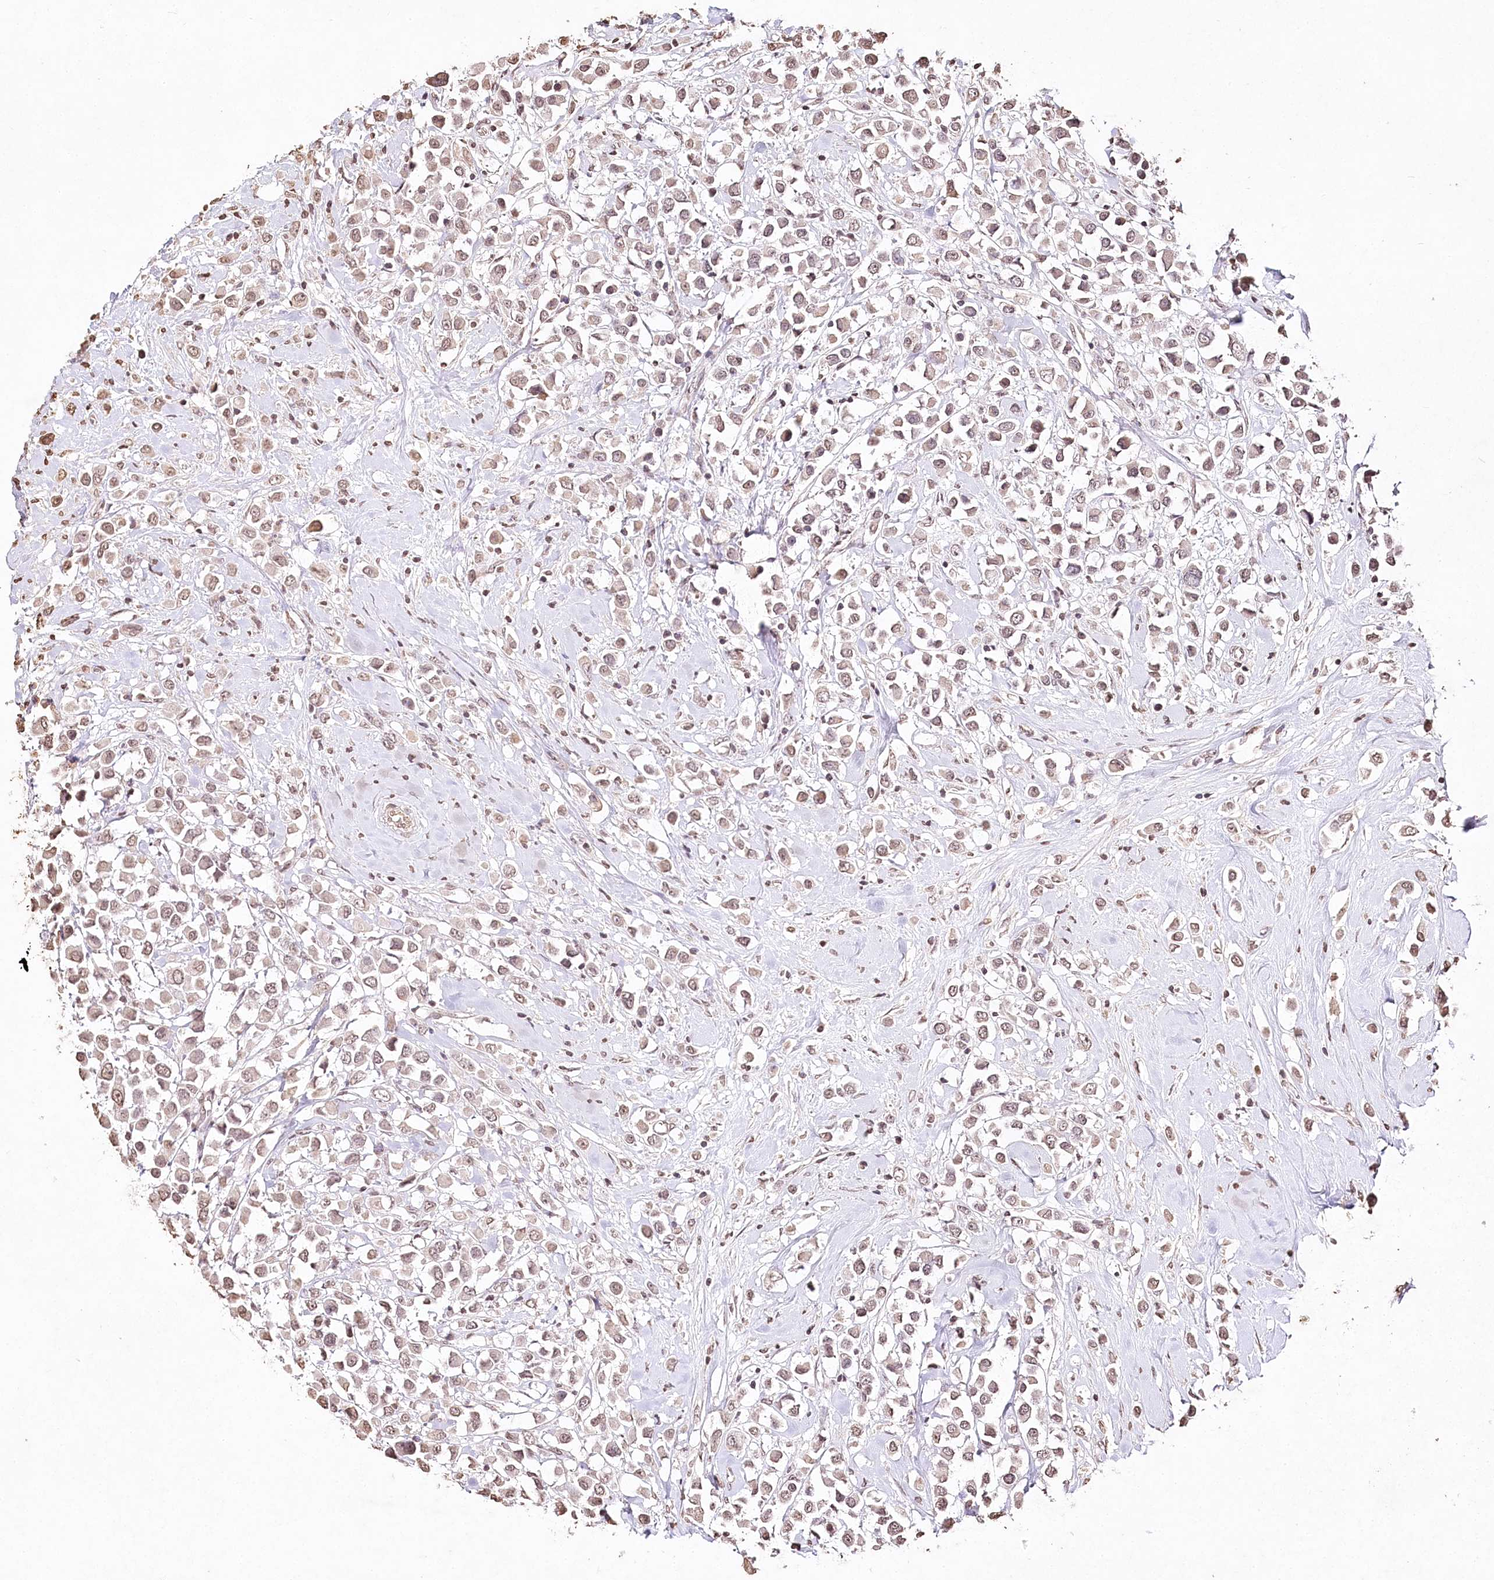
{"staining": {"intensity": "weak", "quantity": ">75%", "location": "nuclear"}, "tissue": "breast cancer", "cell_type": "Tumor cells", "image_type": "cancer", "snomed": [{"axis": "morphology", "description": "Duct carcinoma"}, {"axis": "topography", "description": "Breast"}], "caption": "Breast invasive ductal carcinoma stained for a protein reveals weak nuclear positivity in tumor cells. The protein of interest is stained brown, and the nuclei are stained in blue (DAB IHC with brightfield microscopy, high magnification).", "gene": "DMXL1", "patient": {"sex": "female", "age": 61}}